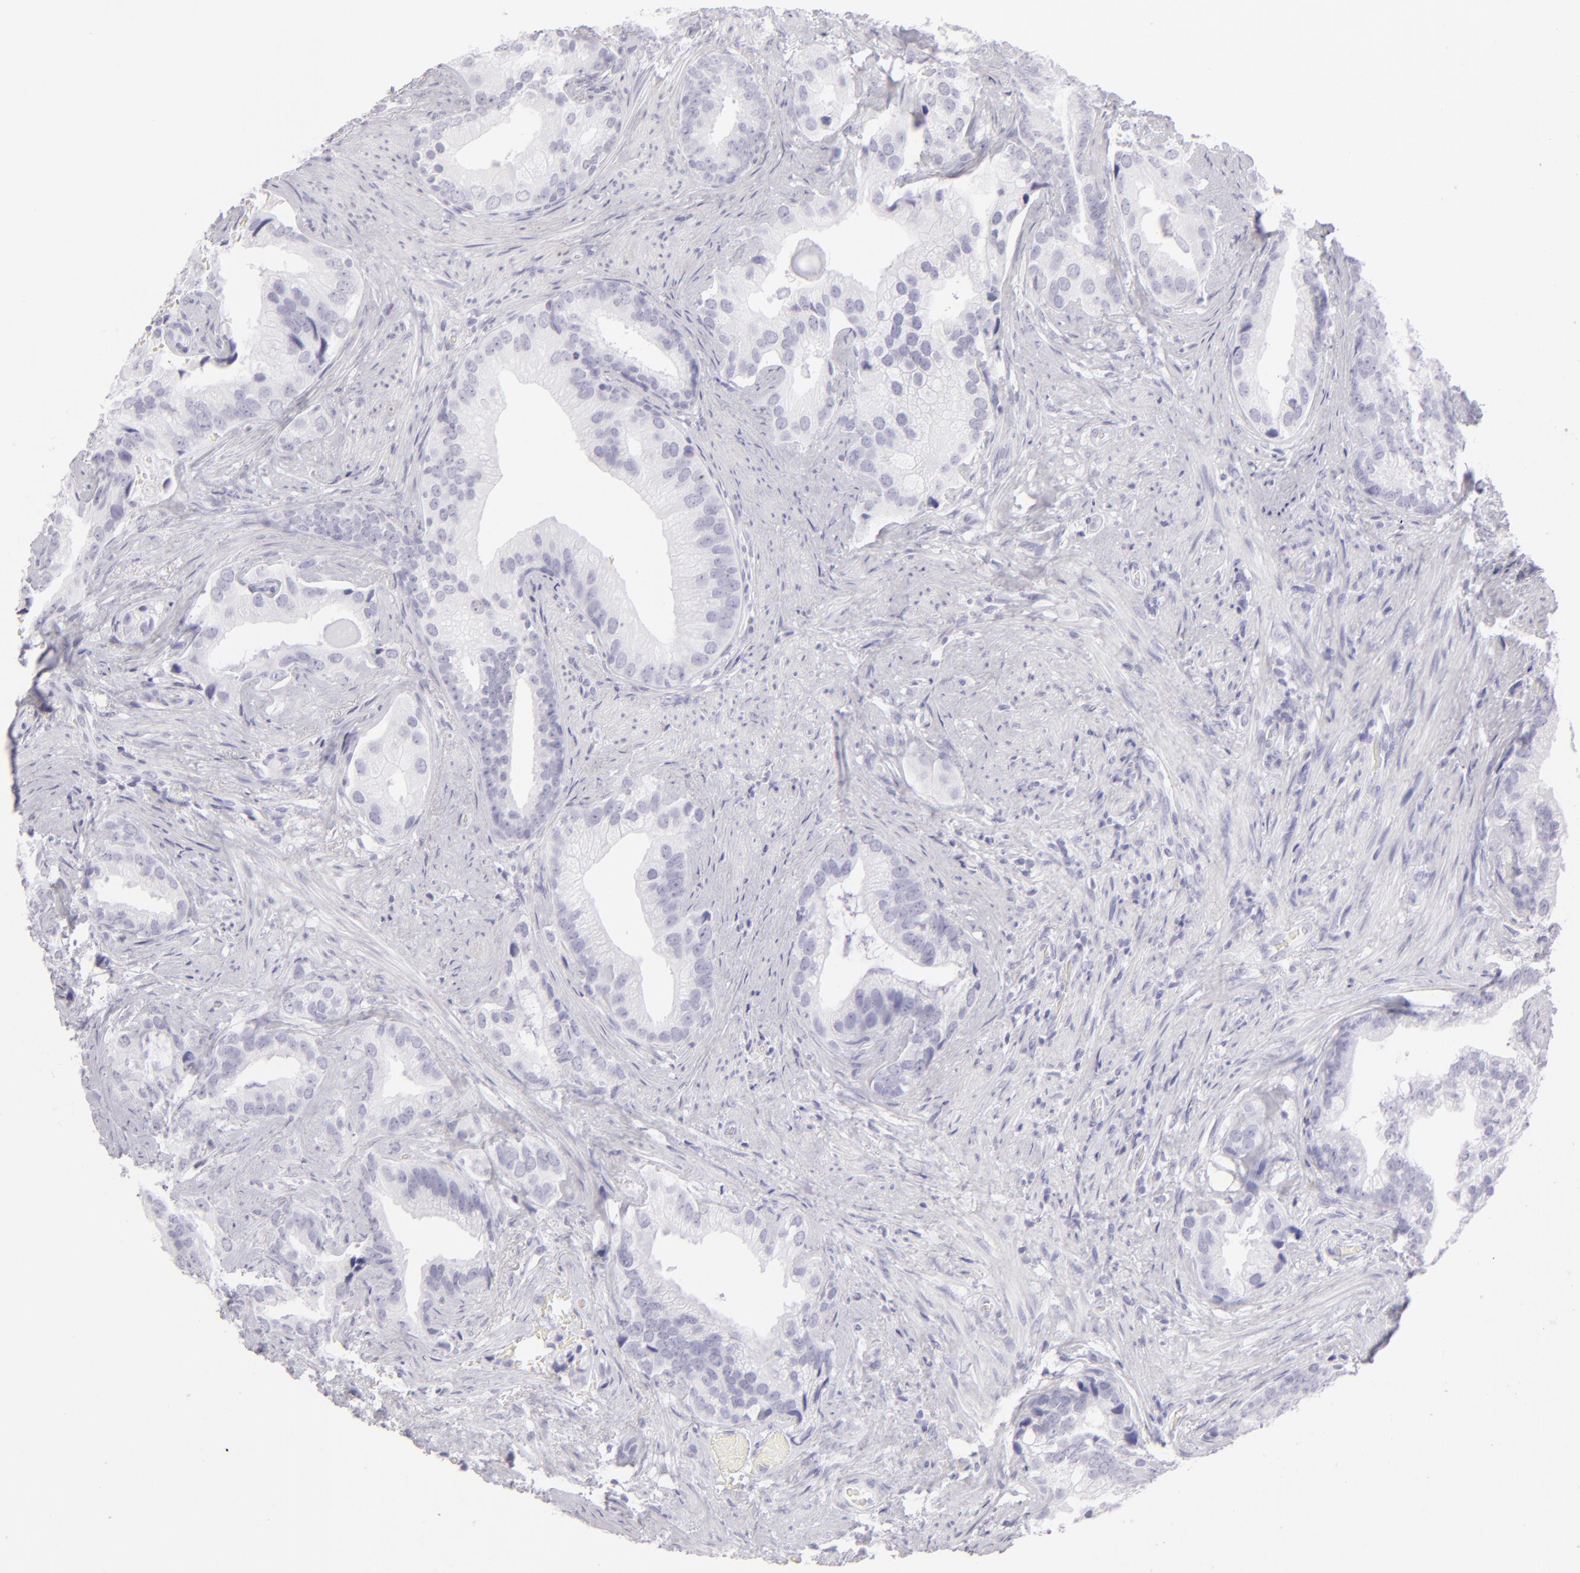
{"staining": {"intensity": "negative", "quantity": "none", "location": "none"}, "tissue": "prostate cancer", "cell_type": "Tumor cells", "image_type": "cancer", "snomed": [{"axis": "morphology", "description": "Adenocarcinoma, Low grade"}, {"axis": "topography", "description": "Prostate"}], "caption": "A histopathology image of human prostate cancer (adenocarcinoma (low-grade)) is negative for staining in tumor cells.", "gene": "FLG", "patient": {"sex": "male", "age": 71}}